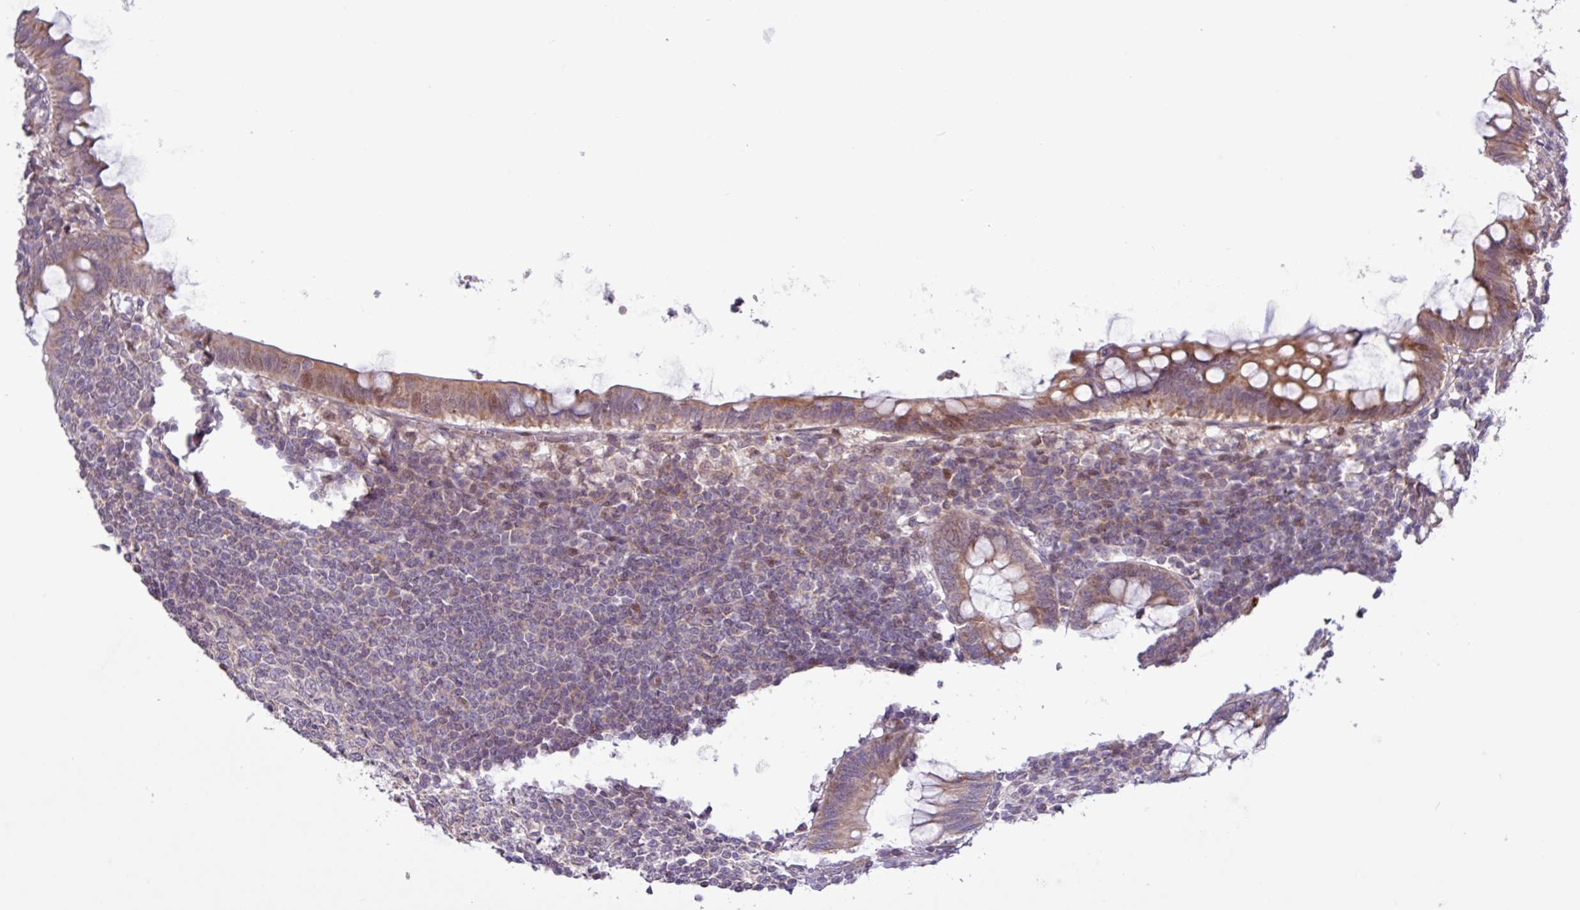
{"staining": {"intensity": "moderate", "quantity": "25%-75%", "location": "cytoplasmic/membranous"}, "tissue": "appendix", "cell_type": "Glandular cells", "image_type": "normal", "snomed": [{"axis": "morphology", "description": "Normal tissue, NOS"}, {"axis": "topography", "description": "Appendix"}], "caption": "Immunohistochemical staining of benign human appendix displays medium levels of moderate cytoplasmic/membranous expression in approximately 25%-75% of glandular cells.", "gene": "RTL3", "patient": {"sex": "male", "age": 83}}